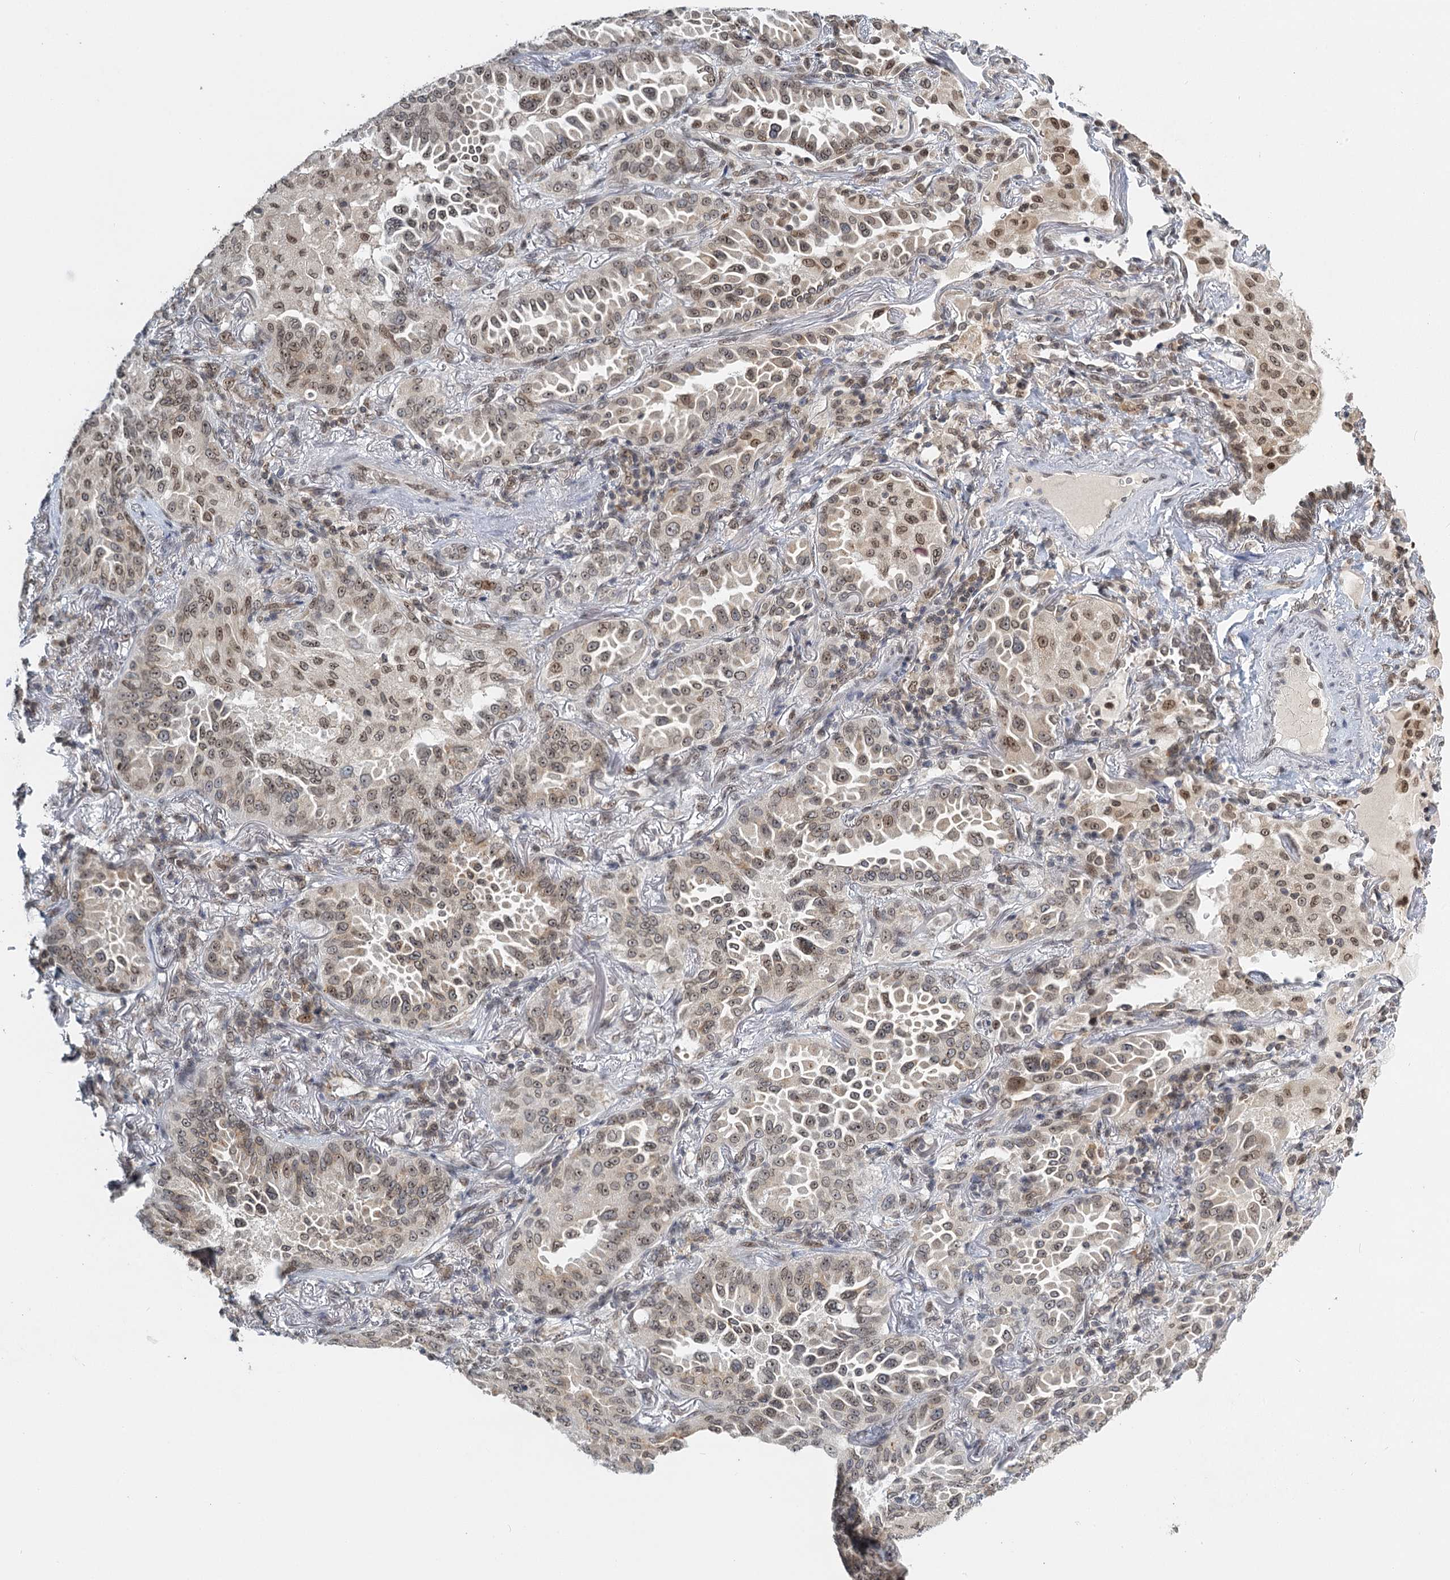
{"staining": {"intensity": "weak", "quantity": "25%-75%", "location": "nuclear"}, "tissue": "lung cancer", "cell_type": "Tumor cells", "image_type": "cancer", "snomed": [{"axis": "morphology", "description": "Adenocarcinoma, NOS"}, {"axis": "topography", "description": "Lung"}], "caption": "Lung cancer (adenocarcinoma) was stained to show a protein in brown. There is low levels of weak nuclear expression in approximately 25%-75% of tumor cells.", "gene": "TREX1", "patient": {"sex": "female", "age": 69}}